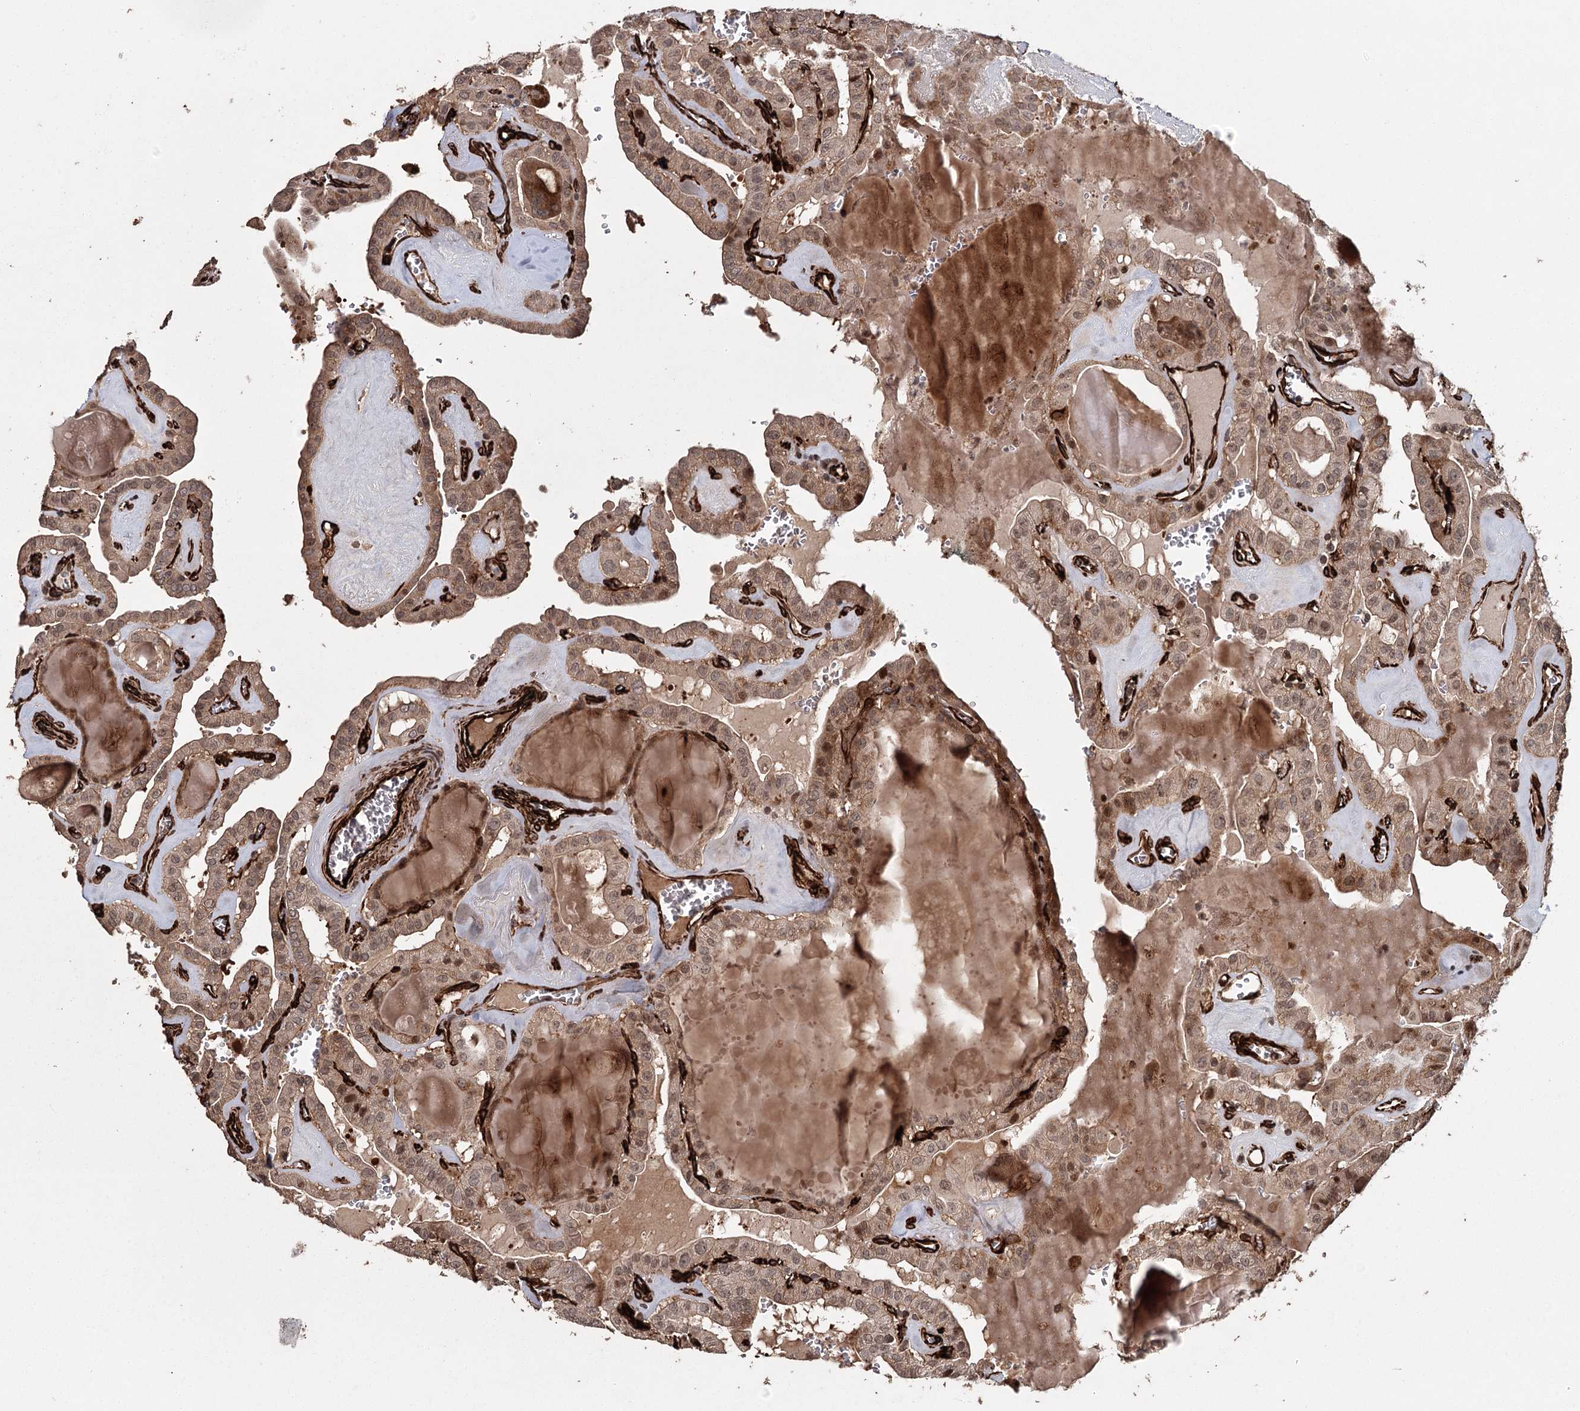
{"staining": {"intensity": "moderate", "quantity": ">75%", "location": "cytoplasmic/membranous"}, "tissue": "thyroid cancer", "cell_type": "Tumor cells", "image_type": "cancer", "snomed": [{"axis": "morphology", "description": "Papillary adenocarcinoma, NOS"}, {"axis": "topography", "description": "Thyroid gland"}], "caption": "The histopathology image exhibits immunohistochemical staining of thyroid cancer. There is moderate cytoplasmic/membranous positivity is seen in approximately >75% of tumor cells.", "gene": "RPAP3", "patient": {"sex": "male", "age": 52}}